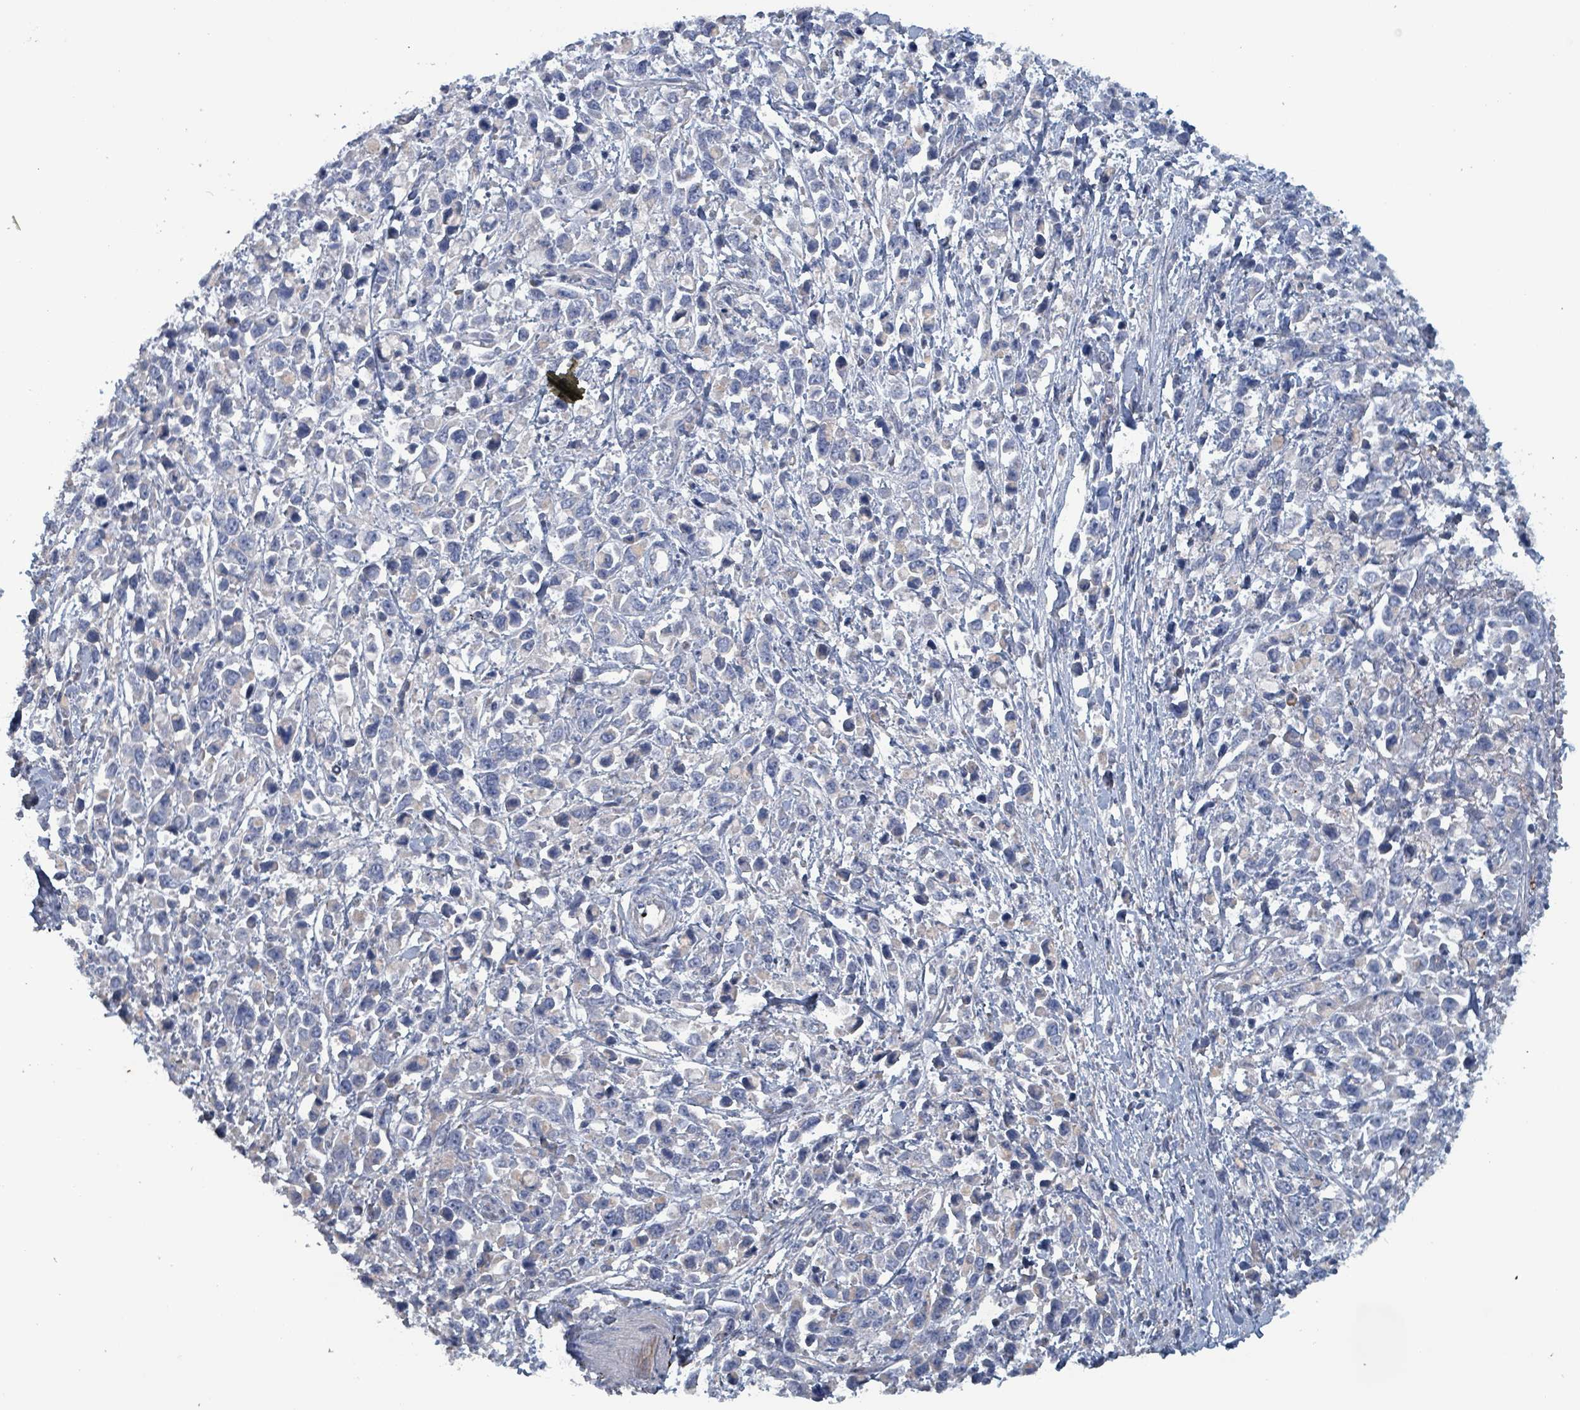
{"staining": {"intensity": "weak", "quantity": "<25%", "location": "cytoplasmic/membranous"}, "tissue": "stomach cancer", "cell_type": "Tumor cells", "image_type": "cancer", "snomed": [{"axis": "morphology", "description": "Adenocarcinoma, NOS"}, {"axis": "topography", "description": "Stomach"}], "caption": "This is an immunohistochemistry photomicrograph of stomach adenocarcinoma. There is no staining in tumor cells.", "gene": "TAAR5", "patient": {"sex": "female", "age": 81}}